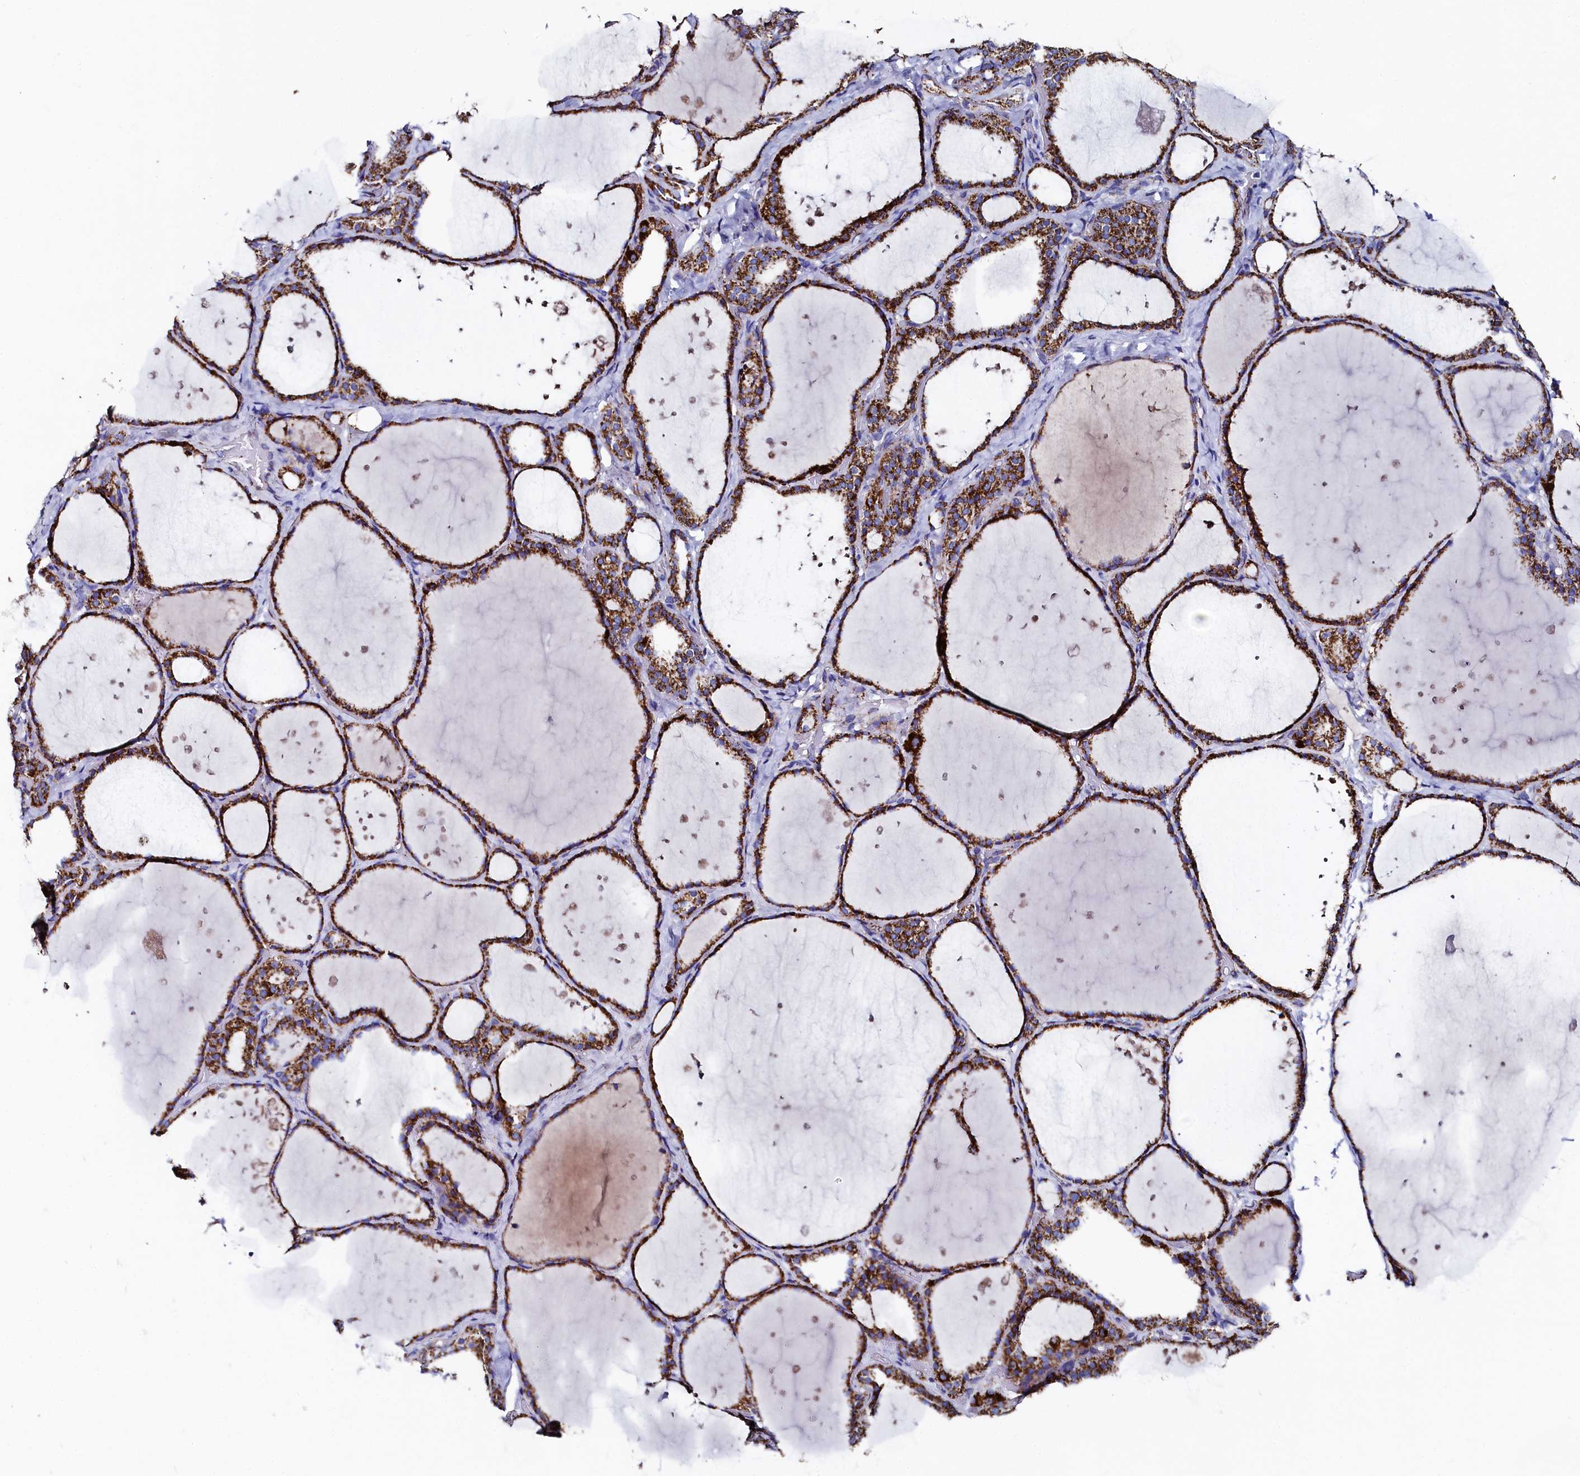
{"staining": {"intensity": "strong", "quantity": ">75%", "location": "cytoplasmic/membranous"}, "tissue": "thyroid gland", "cell_type": "Glandular cells", "image_type": "normal", "snomed": [{"axis": "morphology", "description": "Normal tissue, NOS"}, {"axis": "topography", "description": "Thyroid gland"}], "caption": "Normal thyroid gland exhibits strong cytoplasmic/membranous positivity in approximately >75% of glandular cells, visualized by immunohistochemistry.", "gene": "MMAB", "patient": {"sex": "female", "age": 44}}